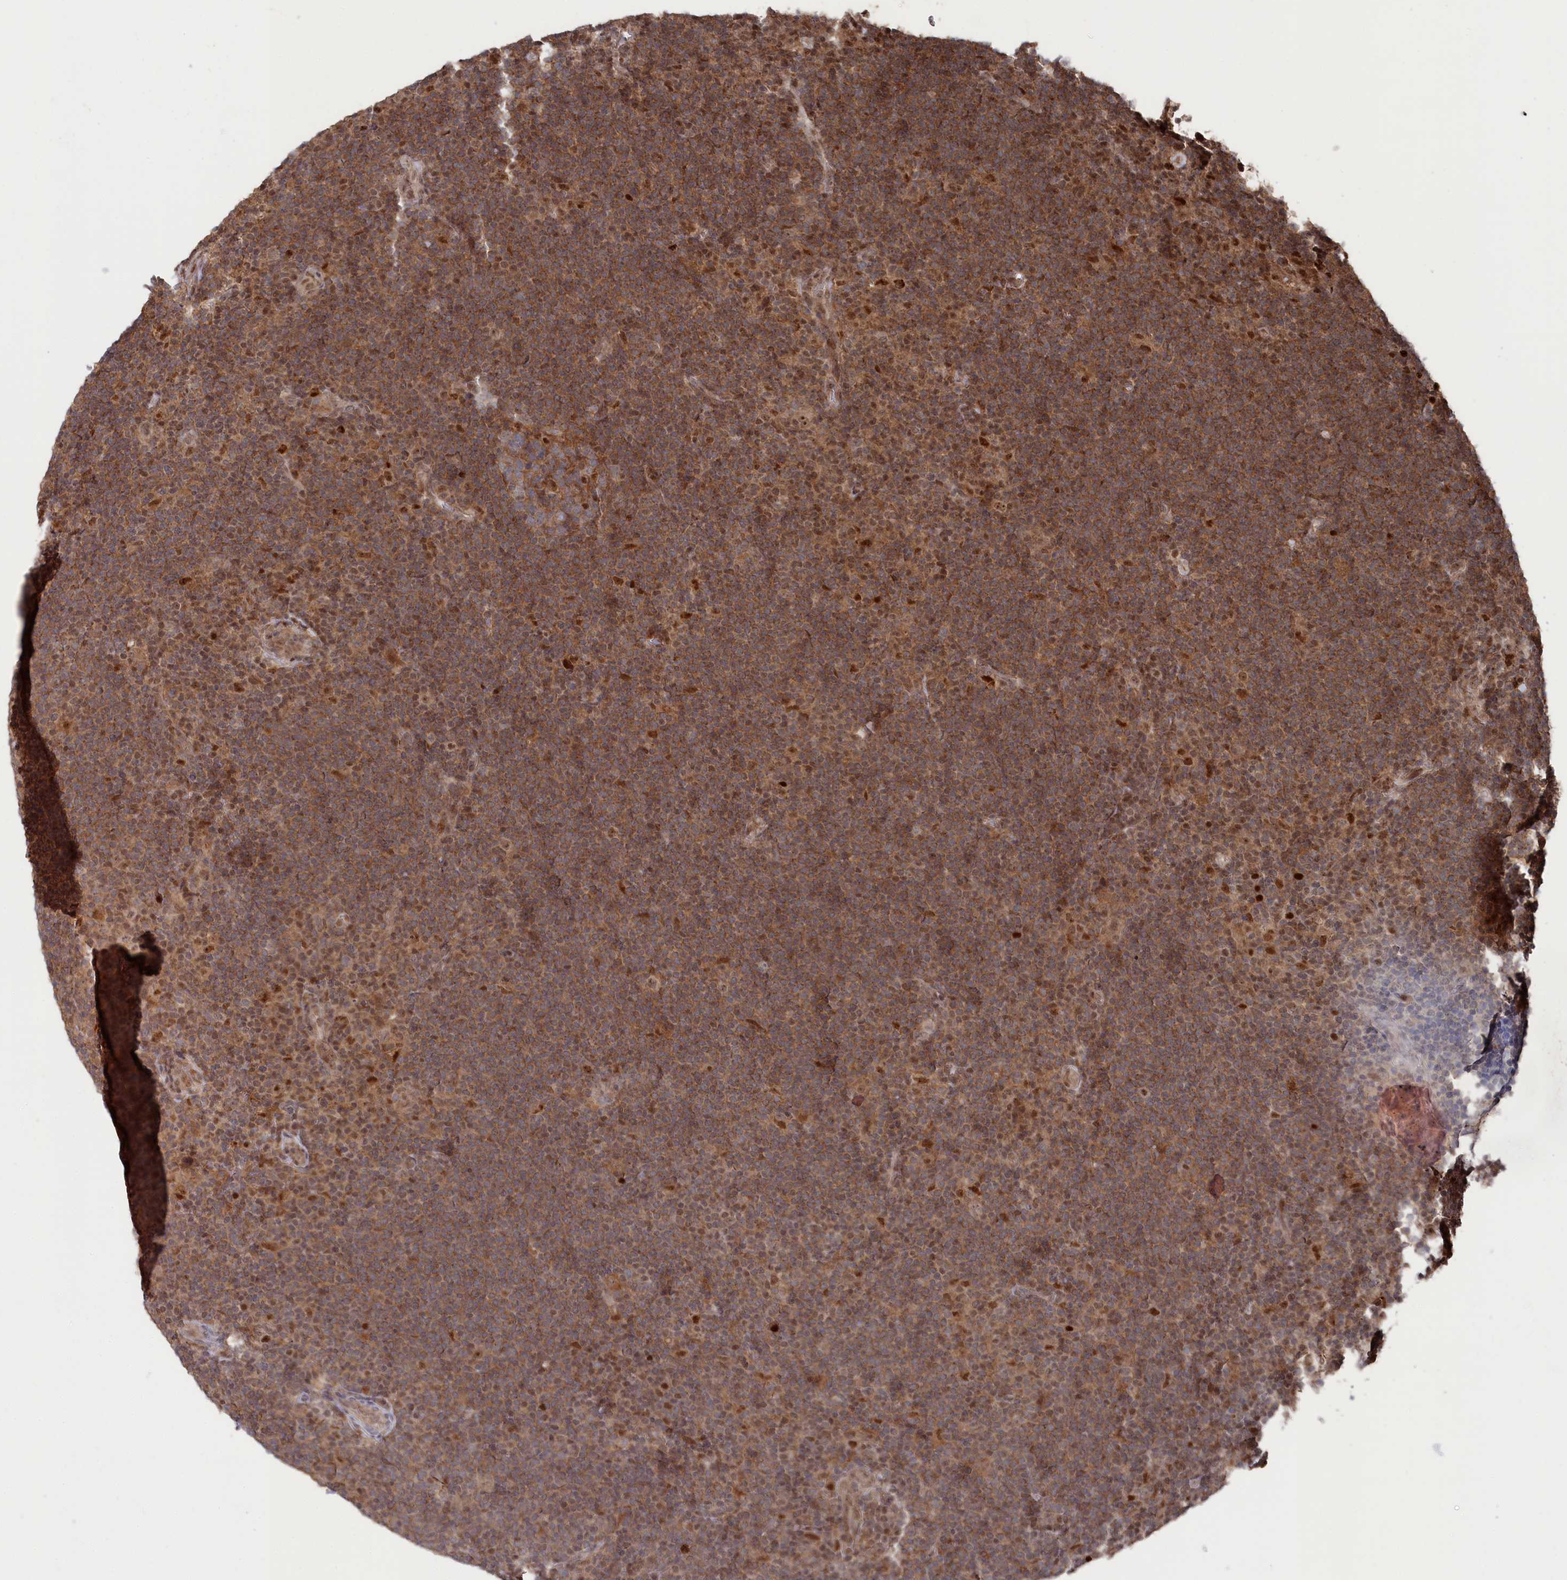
{"staining": {"intensity": "moderate", "quantity": ">75%", "location": "nuclear"}, "tissue": "lymphoma", "cell_type": "Tumor cells", "image_type": "cancer", "snomed": [{"axis": "morphology", "description": "Hodgkin's disease, NOS"}, {"axis": "topography", "description": "Lymph node"}], "caption": "Protein analysis of lymphoma tissue shows moderate nuclear staining in about >75% of tumor cells.", "gene": "BORCS7", "patient": {"sex": "female", "age": 57}}